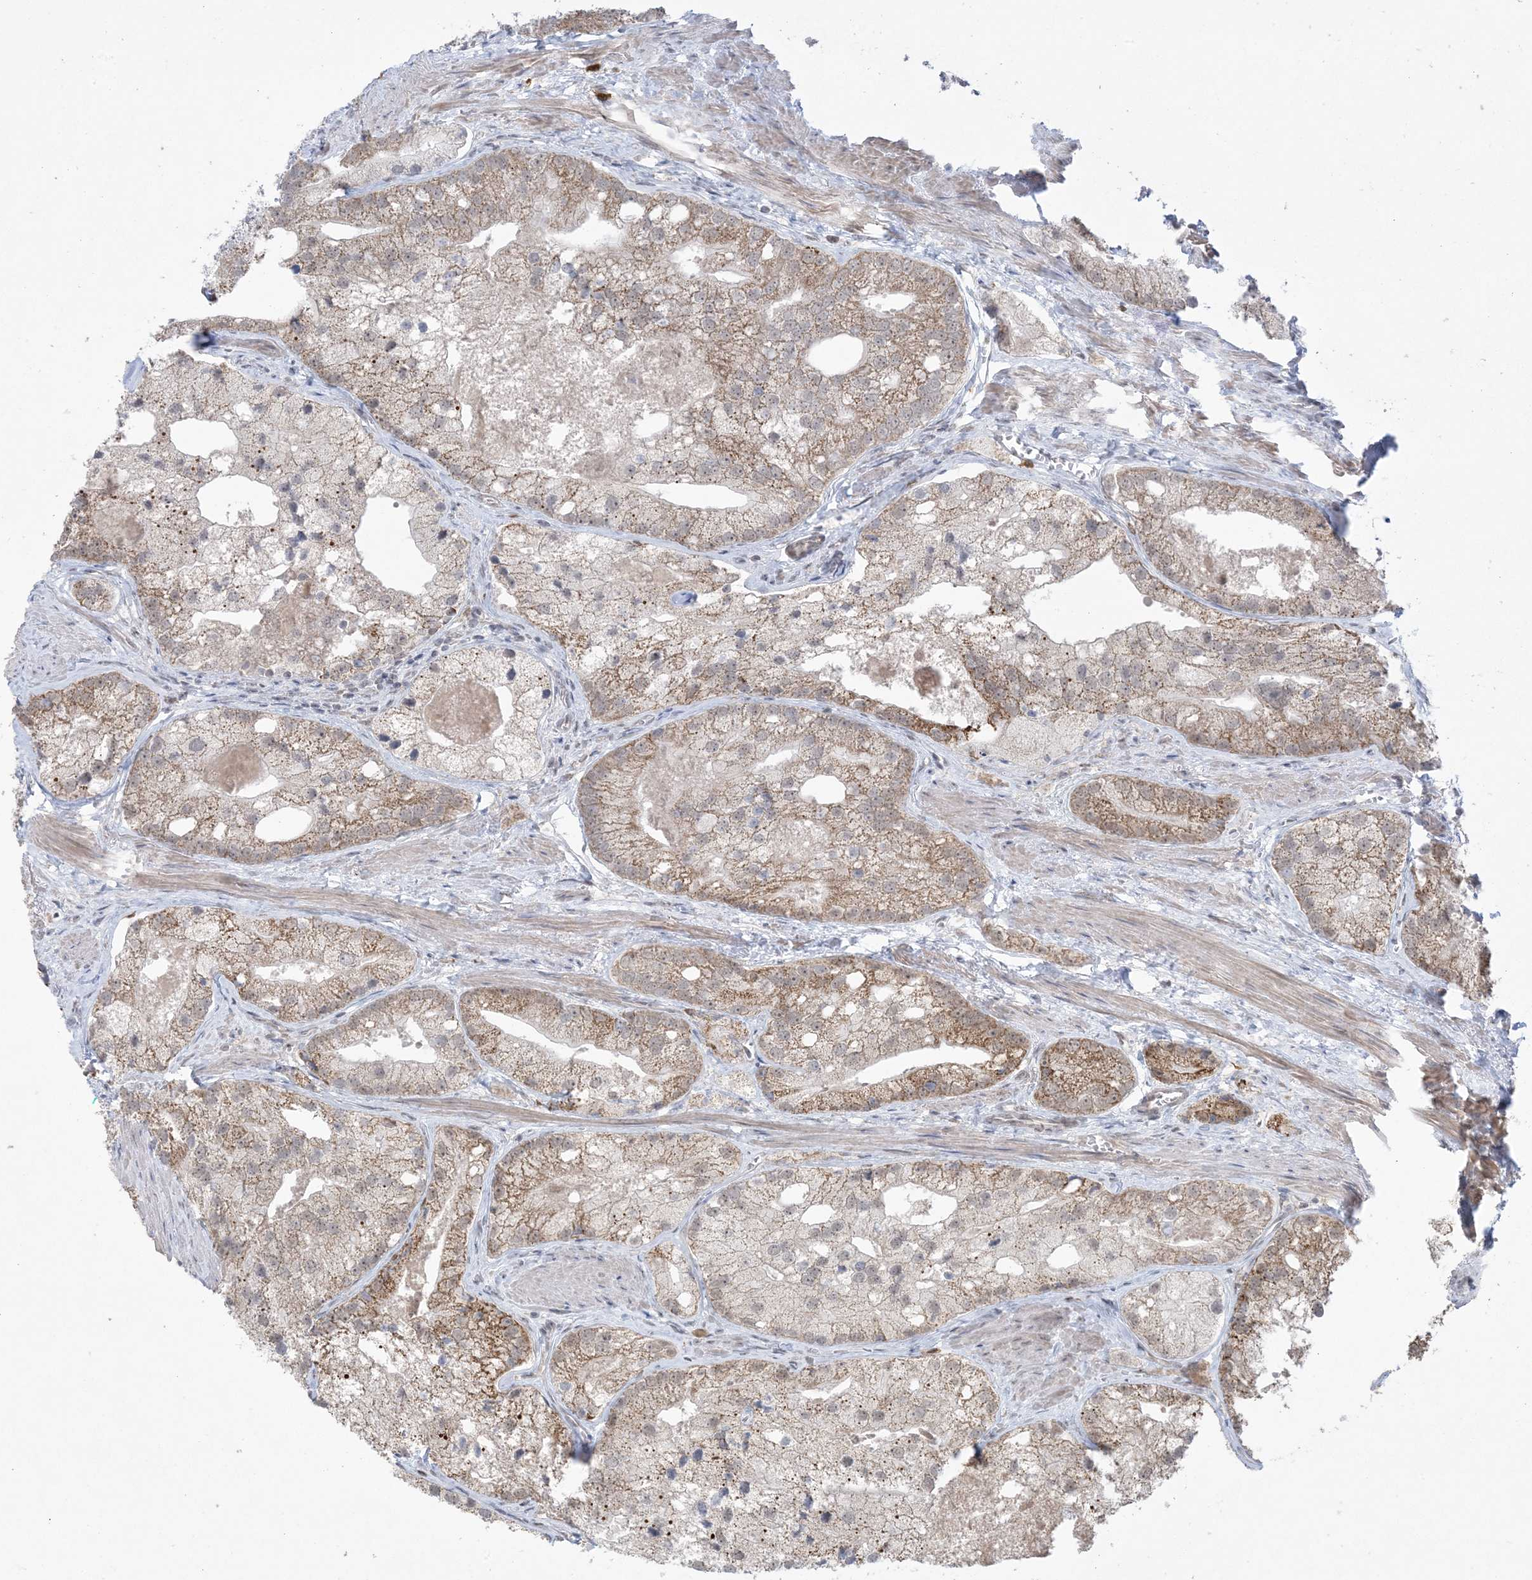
{"staining": {"intensity": "moderate", "quantity": "25%-75%", "location": "cytoplasmic/membranous,nuclear"}, "tissue": "prostate cancer", "cell_type": "Tumor cells", "image_type": "cancer", "snomed": [{"axis": "morphology", "description": "Adenocarcinoma, Low grade"}, {"axis": "topography", "description": "Prostate"}], "caption": "A medium amount of moderate cytoplasmic/membranous and nuclear positivity is appreciated in about 25%-75% of tumor cells in adenocarcinoma (low-grade) (prostate) tissue. The protein is stained brown, and the nuclei are stained in blue (DAB IHC with brightfield microscopy, high magnification).", "gene": "TRMT10C", "patient": {"sex": "male", "age": 69}}